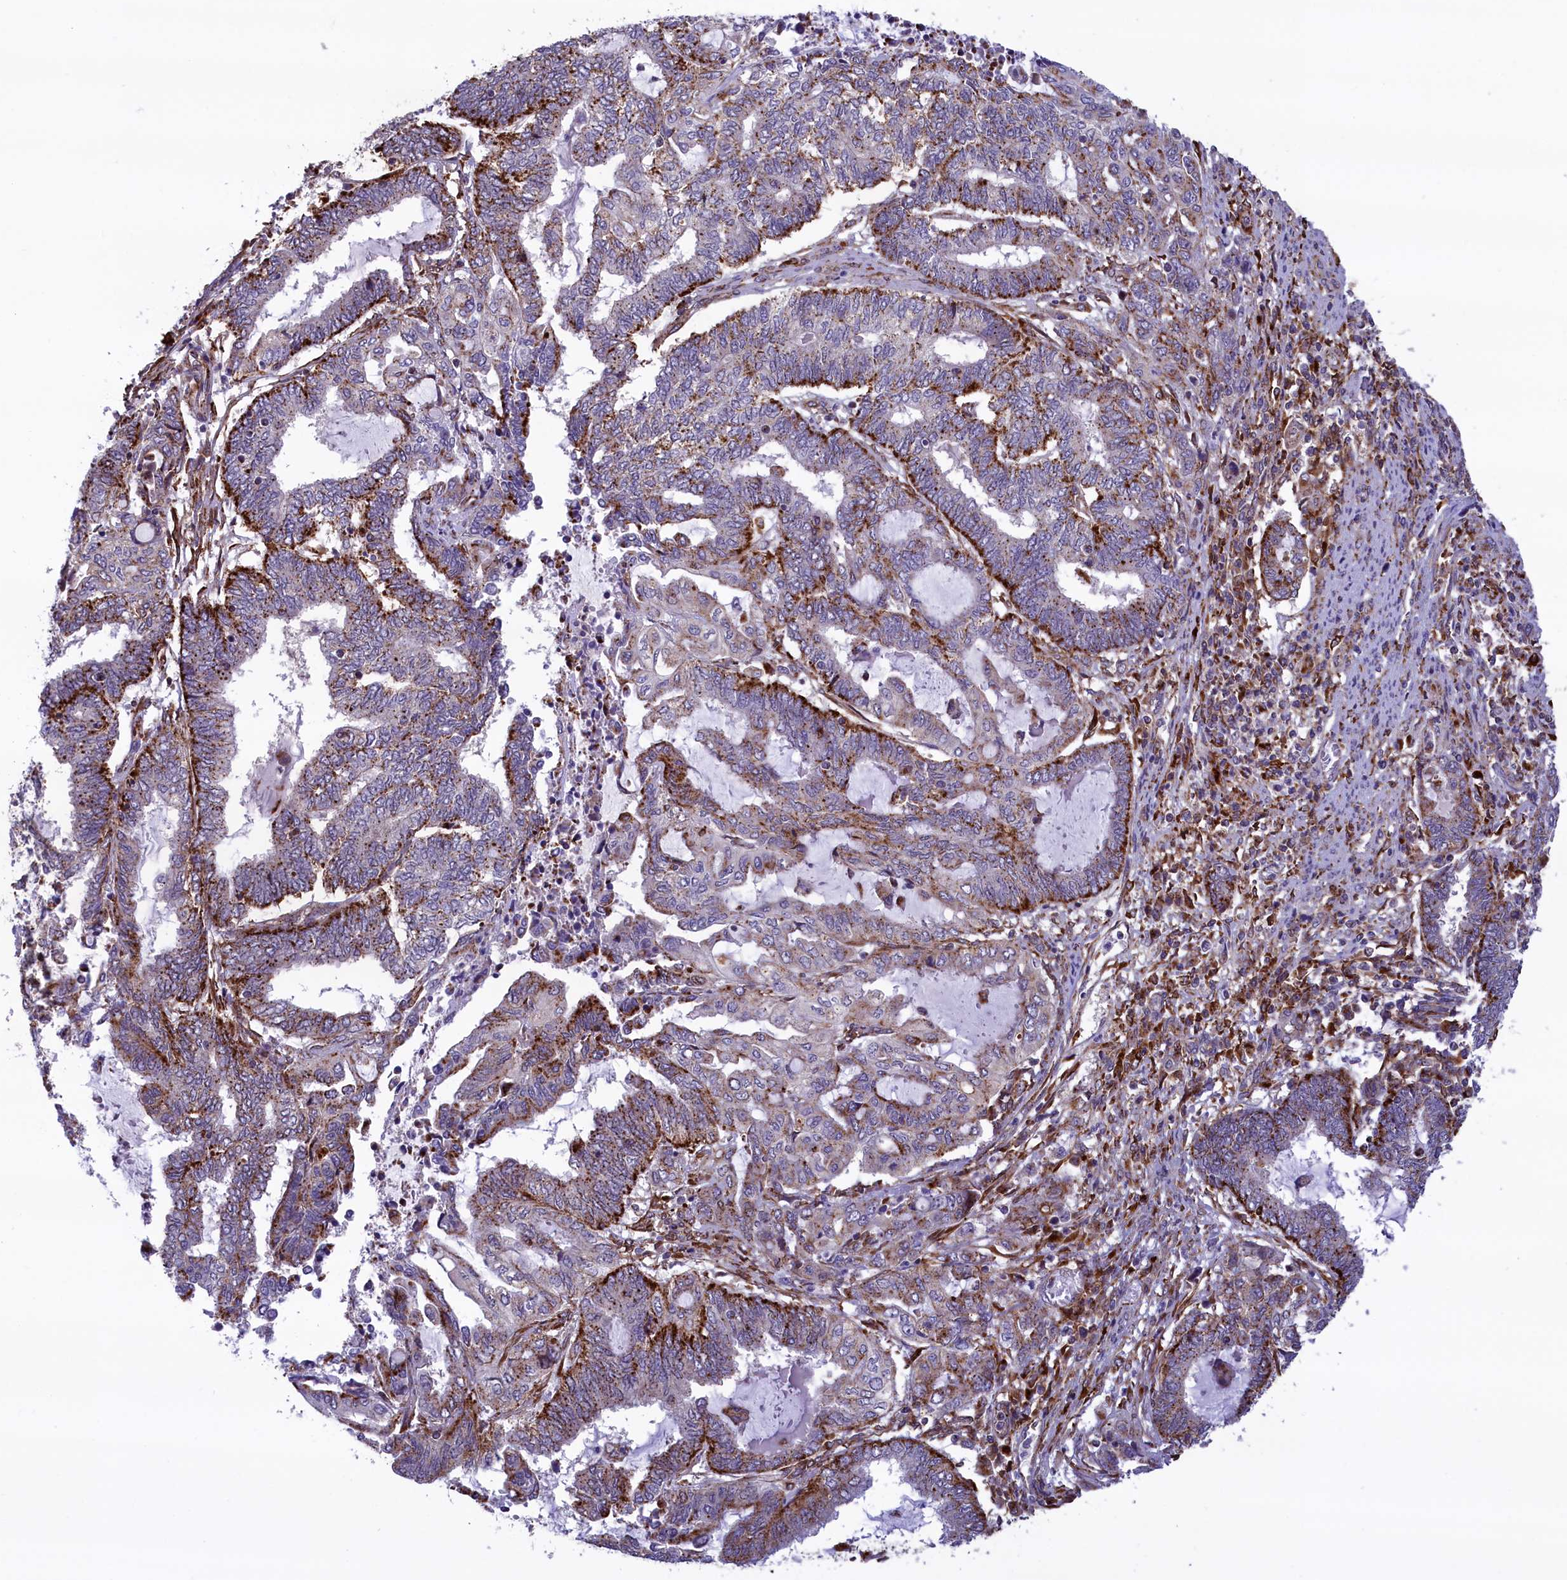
{"staining": {"intensity": "strong", "quantity": "<25%", "location": "cytoplasmic/membranous"}, "tissue": "endometrial cancer", "cell_type": "Tumor cells", "image_type": "cancer", "snomed": [{"axis": "morphology", "description": "Adenocarcinoma, NOS"}, {"axis": "topography", "description": "Uterus"}, {"axis": "topography", "description": "Endometrium"}], "caption": "Tumor cells exhibit medium levels of strong cytoplasmic/membranous expression in approximately <25% of cells in endometrial adenocarcinoma.", "gene": "MAN2B1", "patient": {"sex": "female", "age": 70}}